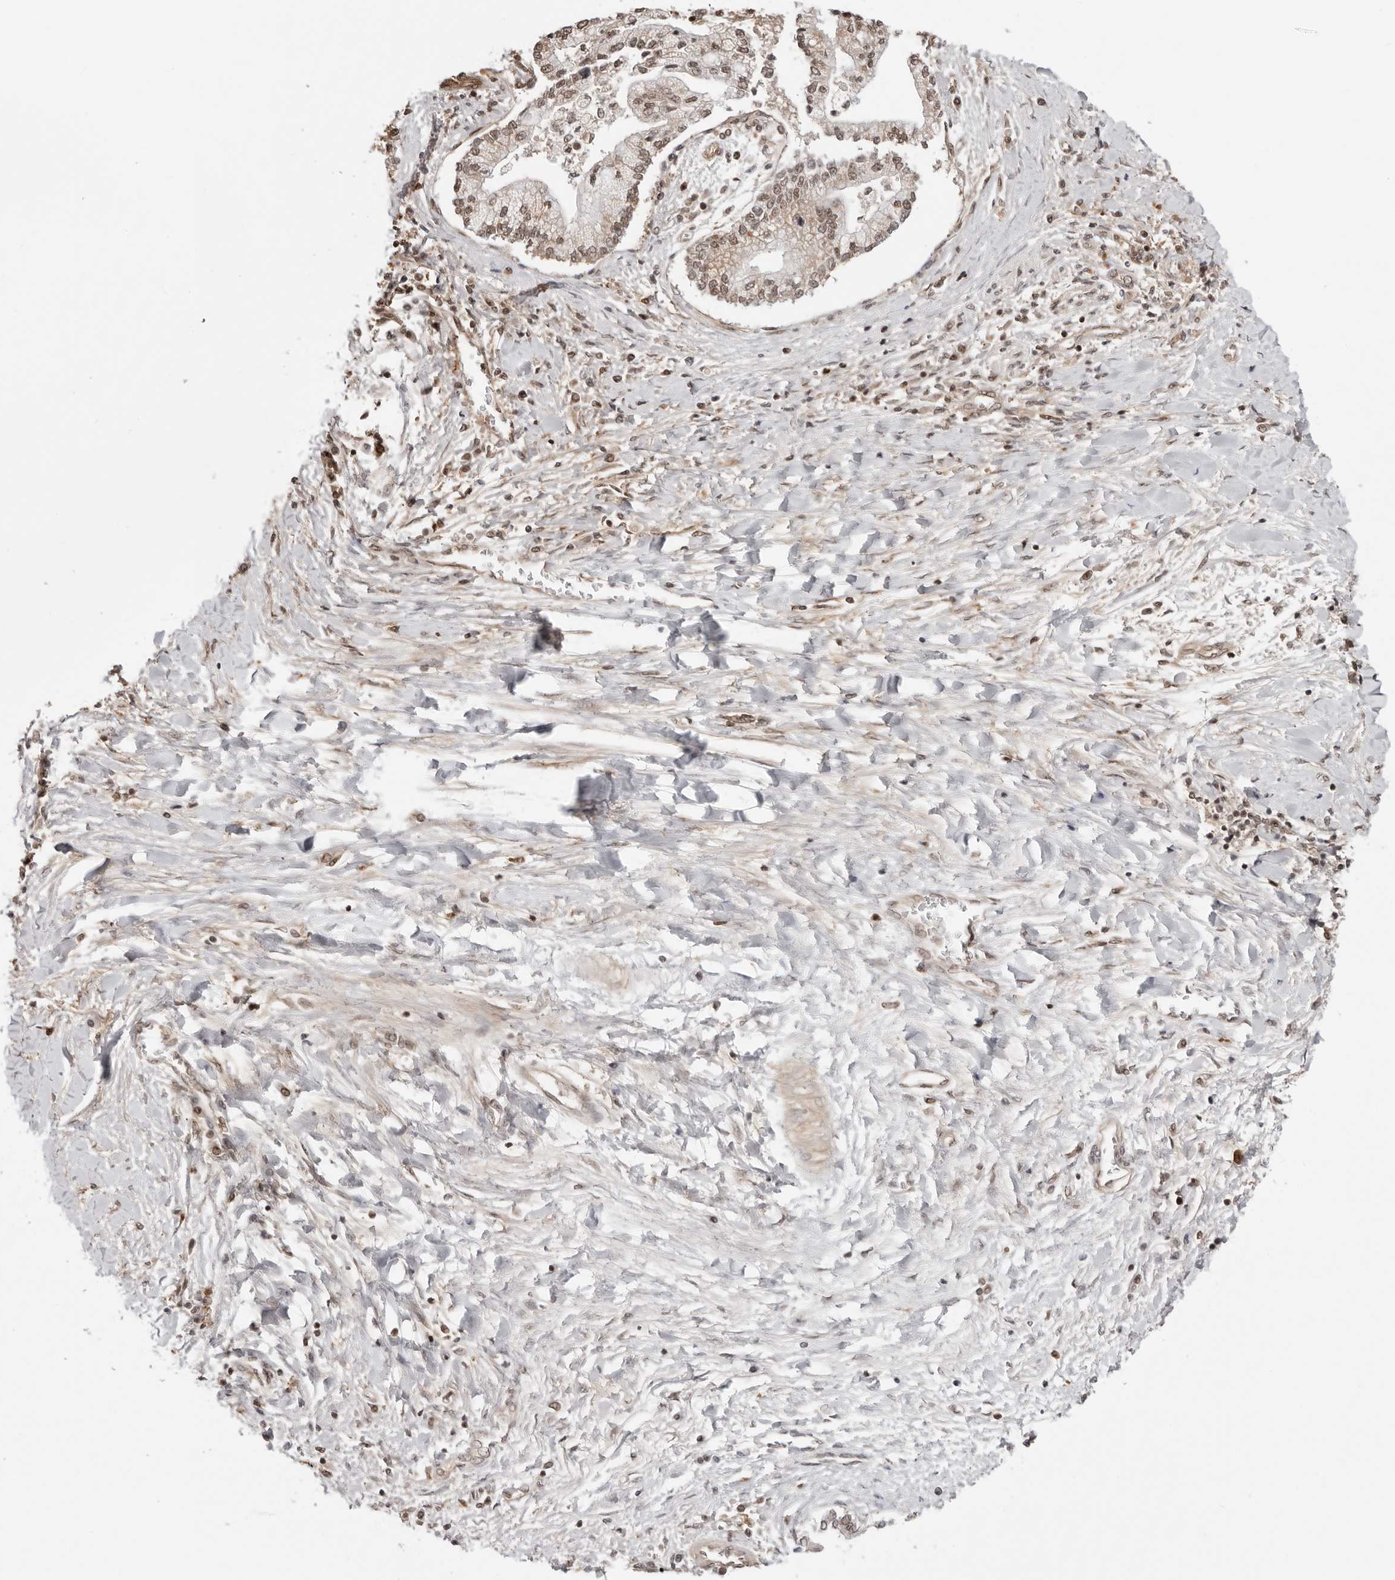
{"staining": {"intensity": "moderate", "quantity": "25%-75%", "location": "nuclear"}, "tissue": "liver cancer", "cell_type": "Tumor cells", "image_type": "cancer", "snomed": [{"axis": "morphology", "description": "Cholangiocarcinoma"}, {"axis": "topography", "description": "Liver"}], "caption": "This is a histology image of immunohistochemistry staining of liver cancer (cholangiocarcinoma), which shows moderate positivity in the nuclear of tumor cells.", "gene": "SDE2", "patient": {"sex": "male", "age": 50}}